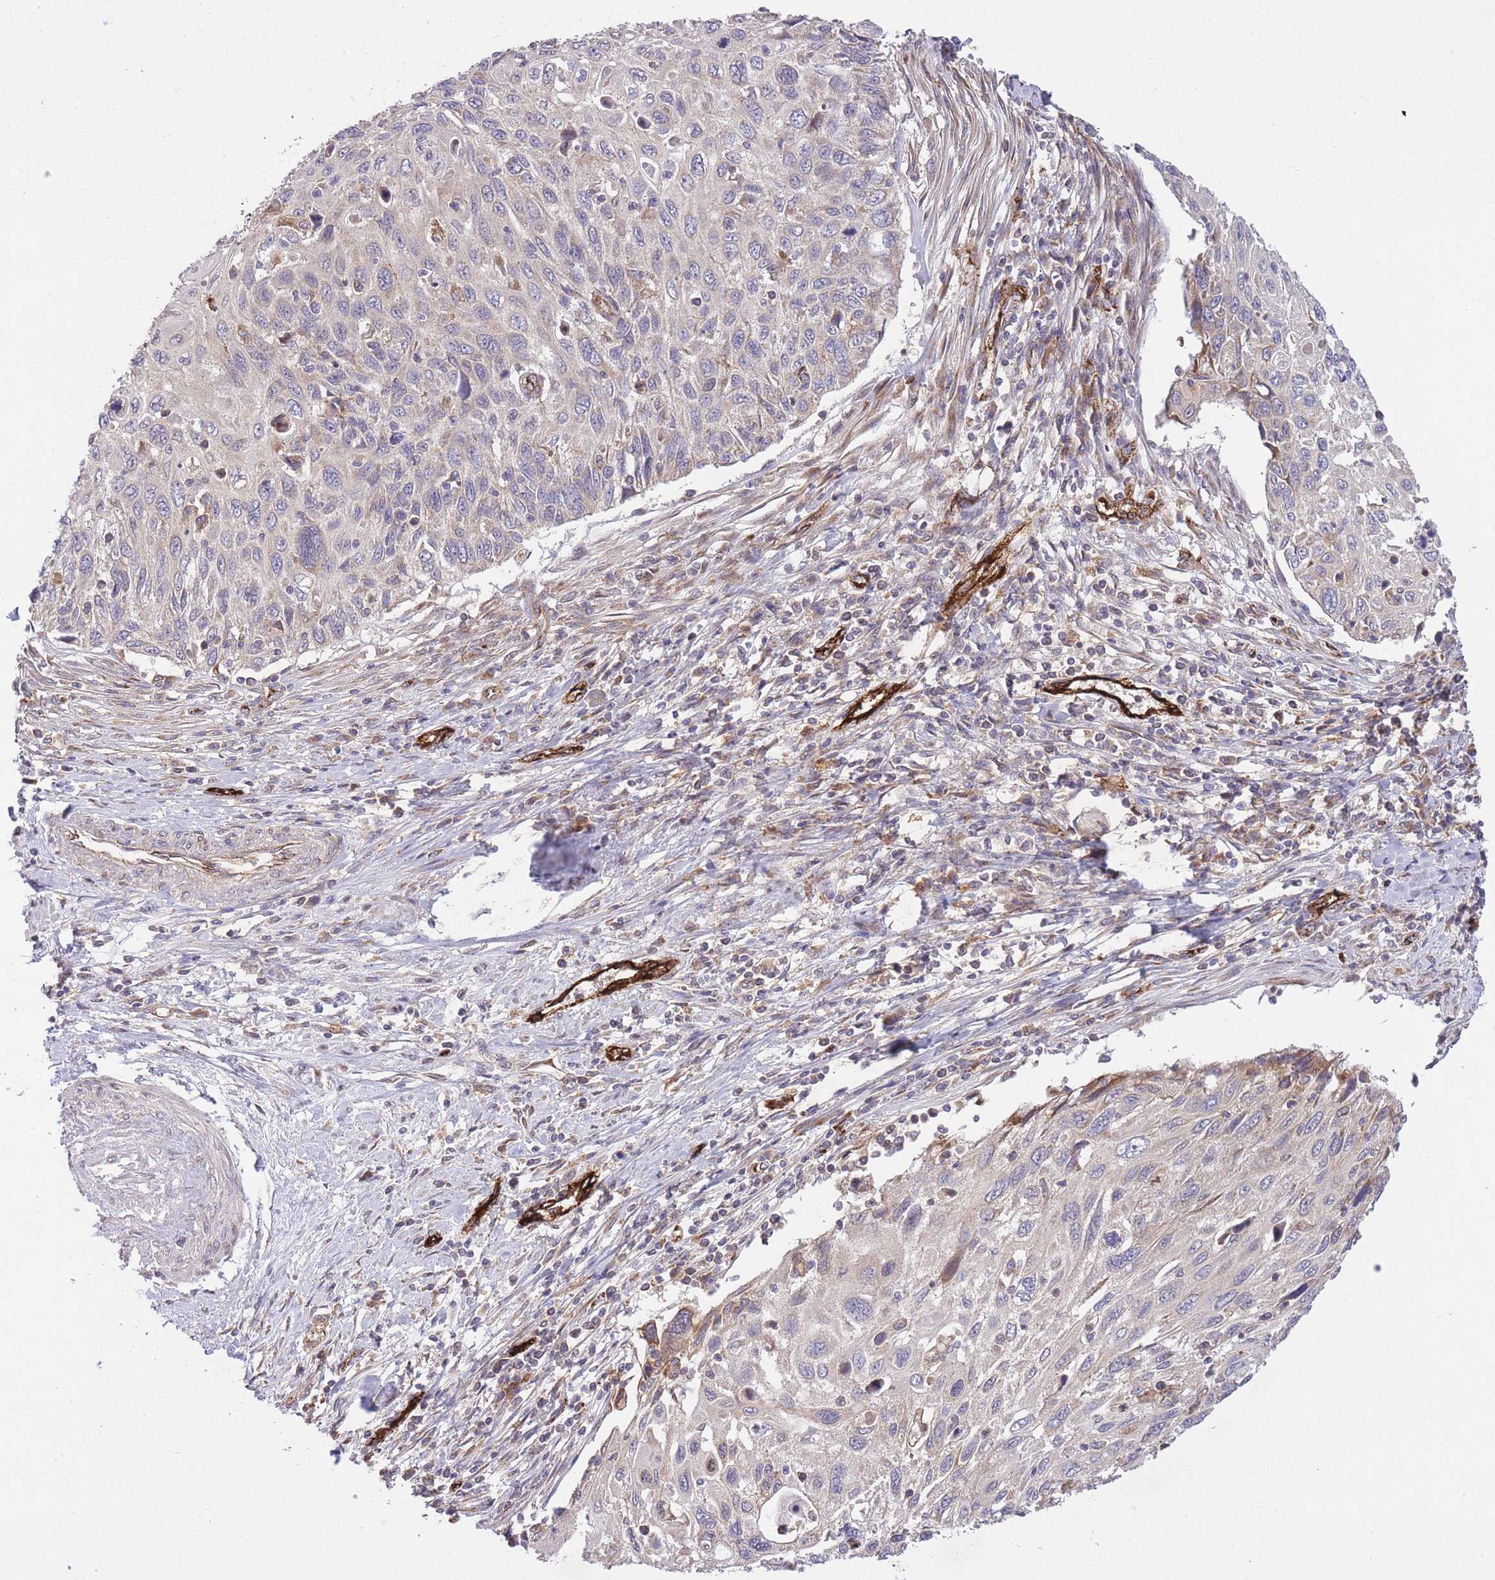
{"staining": {"intensity": "negative", "quantity": "none", "location": "none"}, "tissue": "cervical cancer", "cell_type": "Tumor cells", "image_type": "cancer", "snomed": [{"axis": "morphology", "description": "Squamous cell carcinoma, NOS"}, {"axis": "topography", "description": "Cervix"}], "caption": "The immunohistochemistry (IHC) image has no significant staining in tumor cells of squamous cell carcinoma (cervical) tissue.", "gene": "CISH", "patient": {"sex": "female", "age": 70}}